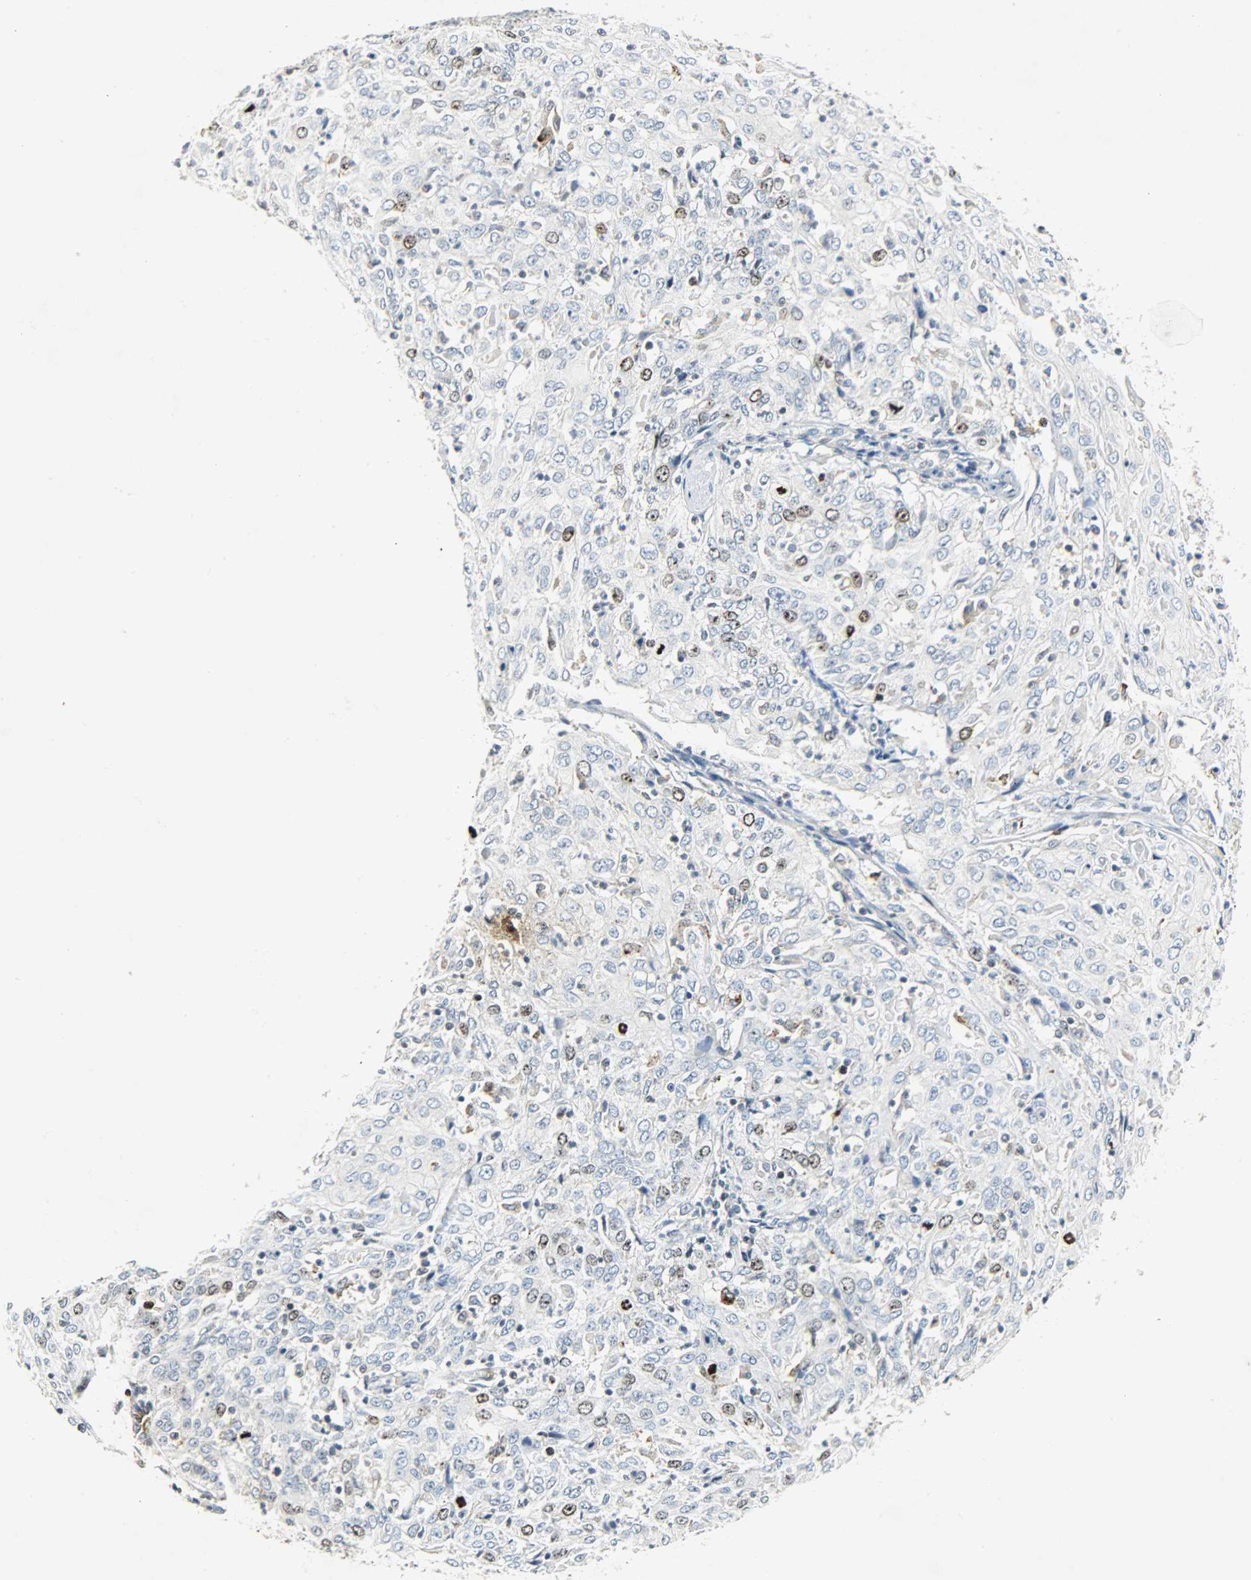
{"staining": {"intensity": "moderate", "quantity": "25%-75%", "location": "nuclear"}, "tissue": "cervical cancer", "cell_type": "Tumor cells", "image_type": "cancer", "snomed": [{"axis": "morphology", "description": "Squamous cell carcinoma, NOS"}, {"axis": "topography", "description": "Cervix"}], "caption": "Immunohistochemistry (IHC) image of human cervical squamous cell carcinoma stained for a protein (brown), which reveals medium levels of moderate nuclear positivity in approximately 25%-75% of tumor cells.", "gene": "AURKB", "patient": {"sex": "female", "age": 39}}